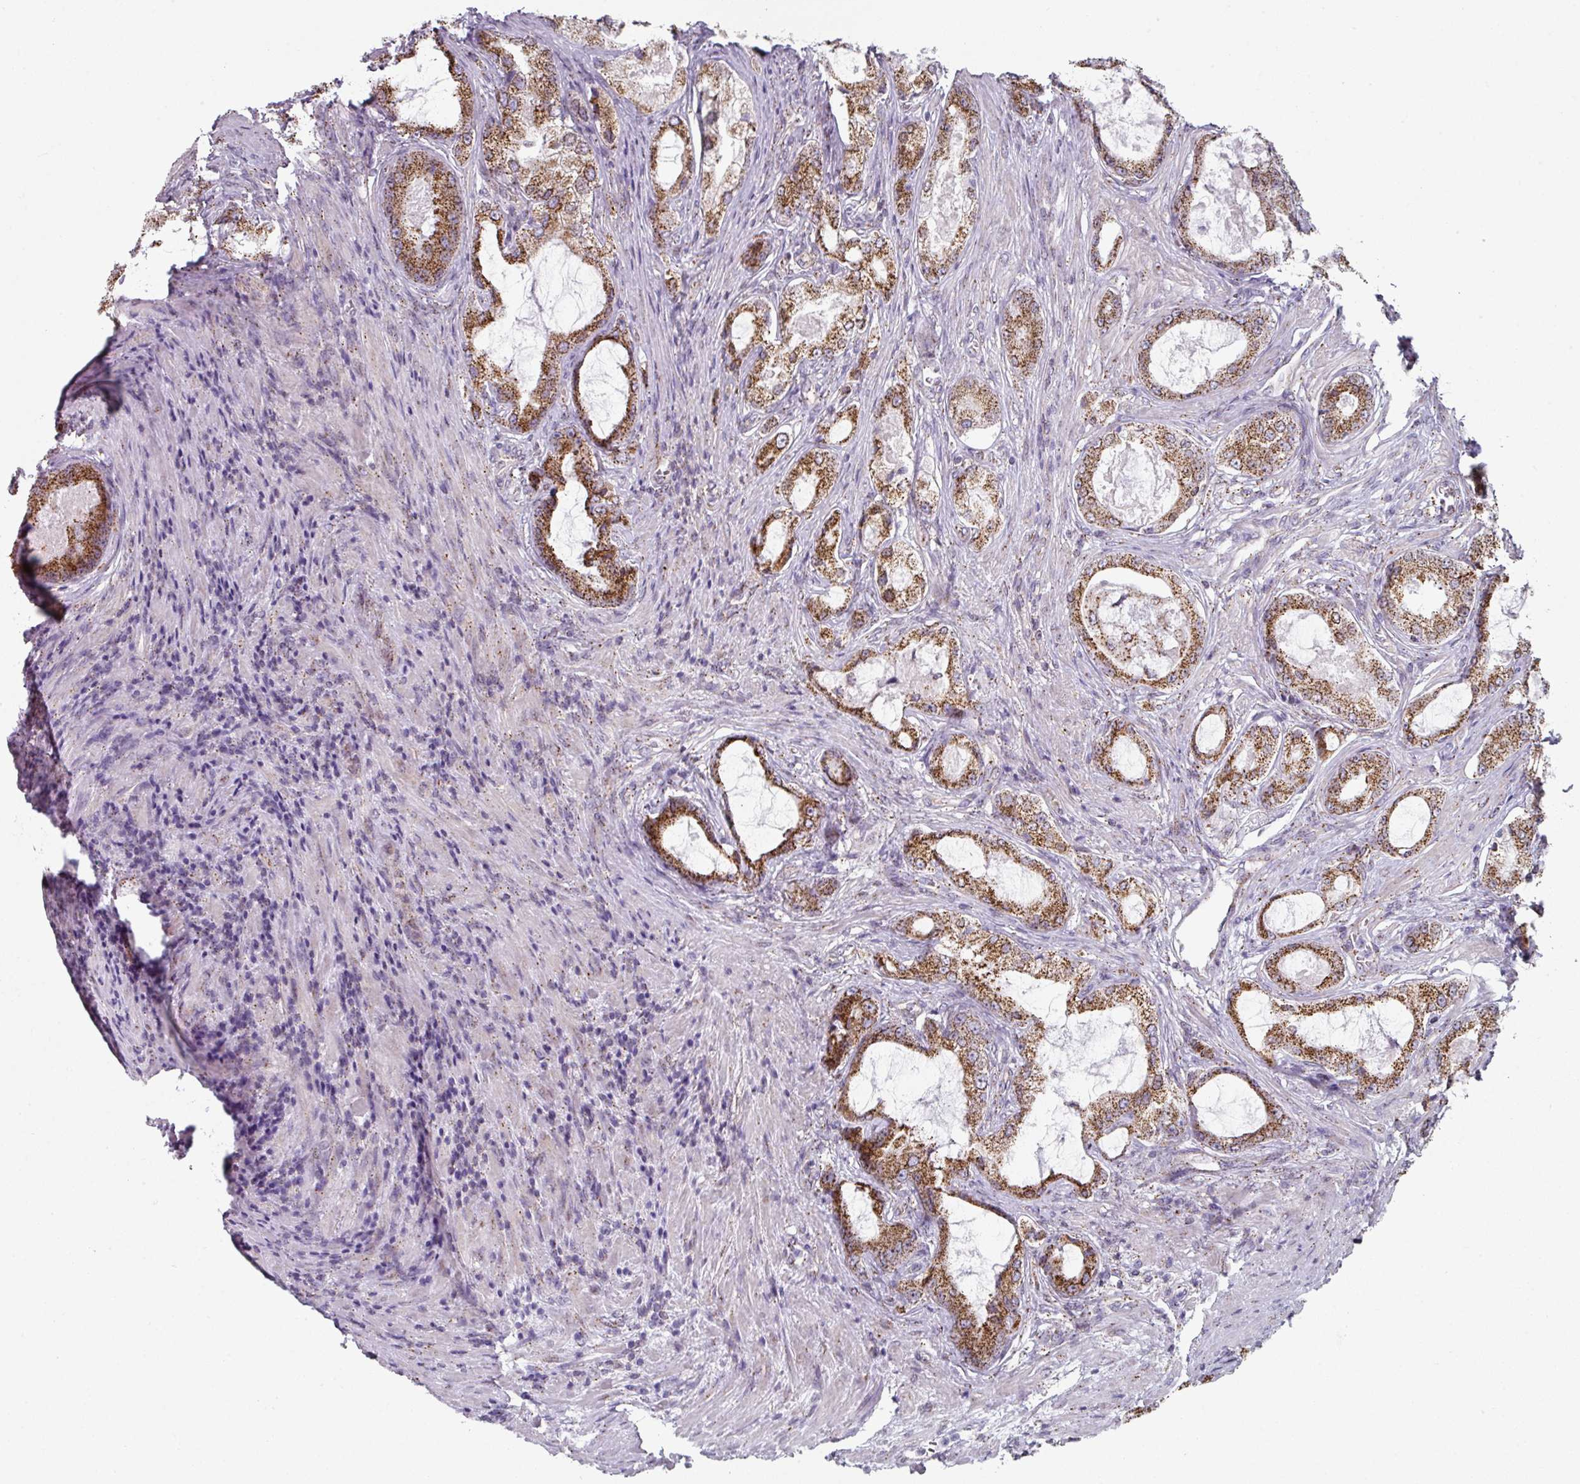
{"staining": {"intensity": "strong", "quantity": ">75%", "location": "cytoplasmic/membranous"}, "tissue": "prostate cancer", "cell_type": "Tumor cells", "image_type": "cancer", "snomed": [{"axis": "morphology", "description": "Adenocarcinoma, Low grade"}, {"axis": "topography", "description": "Prostate"}], "caption": "Human prostate low-grade adenocarcinoma stained with a brown dye reveals strong cytoplasmic/membranous positive staining in approximately >75% of tumor cells.", "gene": "CCDC85B", "patient": {"sex": "male", "age": 68}}